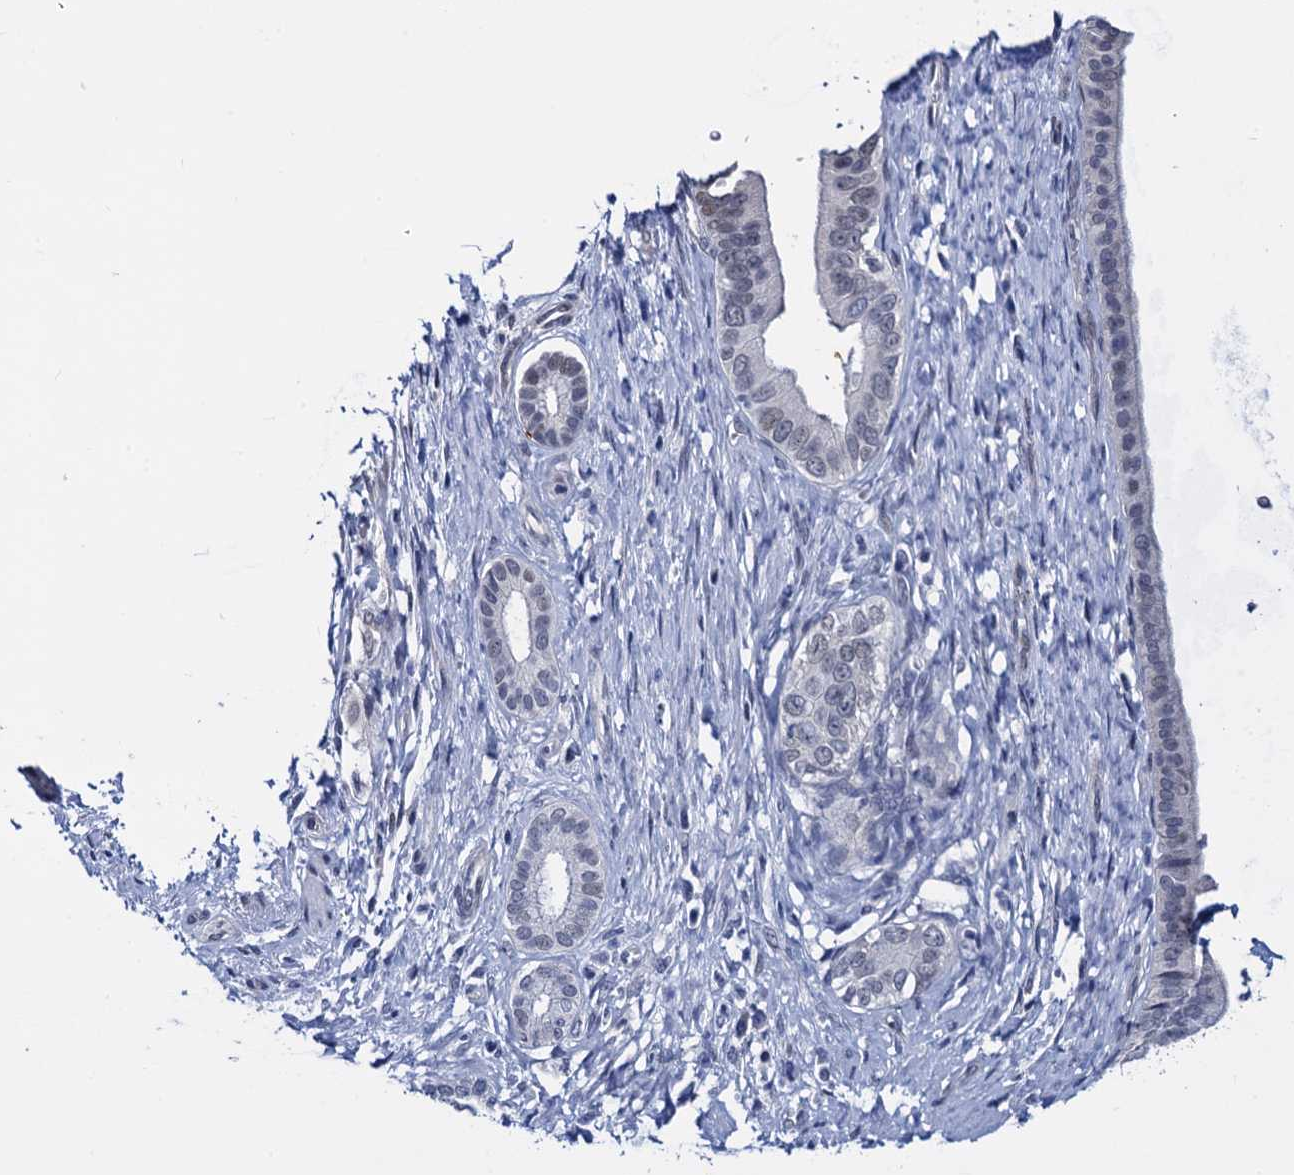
{"staining": {"intensity": "negative", "quantity": "none", "location": "none"}, "tissue": "pancreatic cancer", "cell_type": "Tumor cells", "image_type": "cancer", "snomed": [{"axis": "morphology", "description": "Adenocarcinoma, NOS"}, {"axis": "topography", "description": "Pancreas"}], "caption": "Protein analysis of pancreatic cancer demonstrates no significant positivity in tumor cells. The staining was performed using DAB to visualize the protein expression in brown, while the nuclei were stained in blue with hematoxylin (Magnification: 20x).", "gene": "C16orf87", "patient": {"sex": "female", "age": 55}}